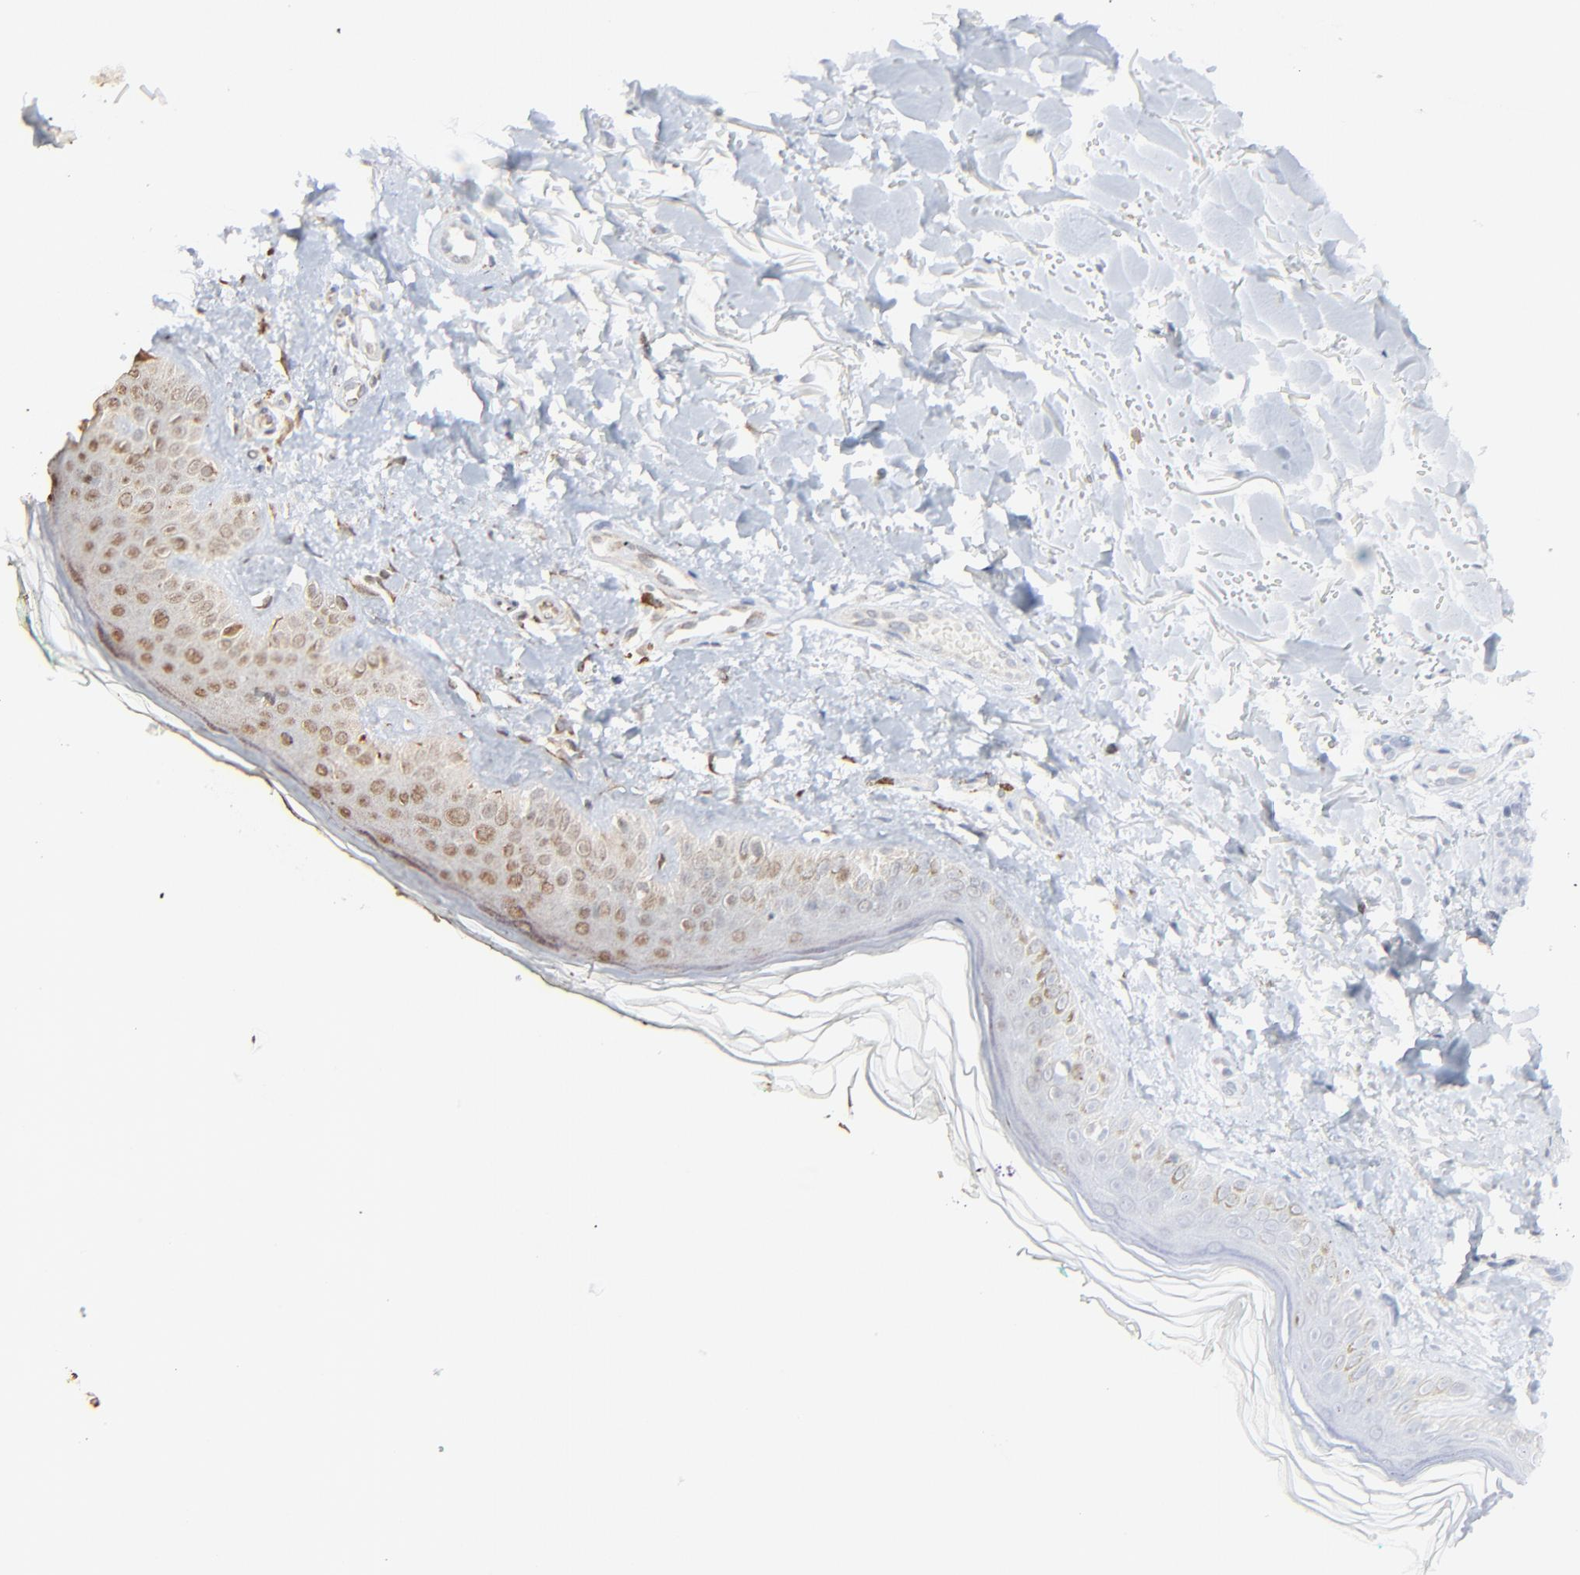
{"staining": {"intensity": "strong", "quantity": "25%-75%", "location": "cytoplasmic/membranous"}, "tissue": "skin", "cell_type": "Fibroblasts", "image_type": "normal", "snomed": [{"axis": "morphology", "description": "Normal tissue, NOS"}, {"axis": "topography", "description": "Skin"}], "caption": "Immunohistochemistry (DAB (3,3'-diaminobenzidine)) staining of normal human skin reveals strong cytoplasmic/membranous protein staining in approximately 25%-75% of fibroblasts. (DAB IHC with brightfield microscopy, high magnification).", "gene": "FAM227A", "patient": {"sex": "male", "age": 71}}